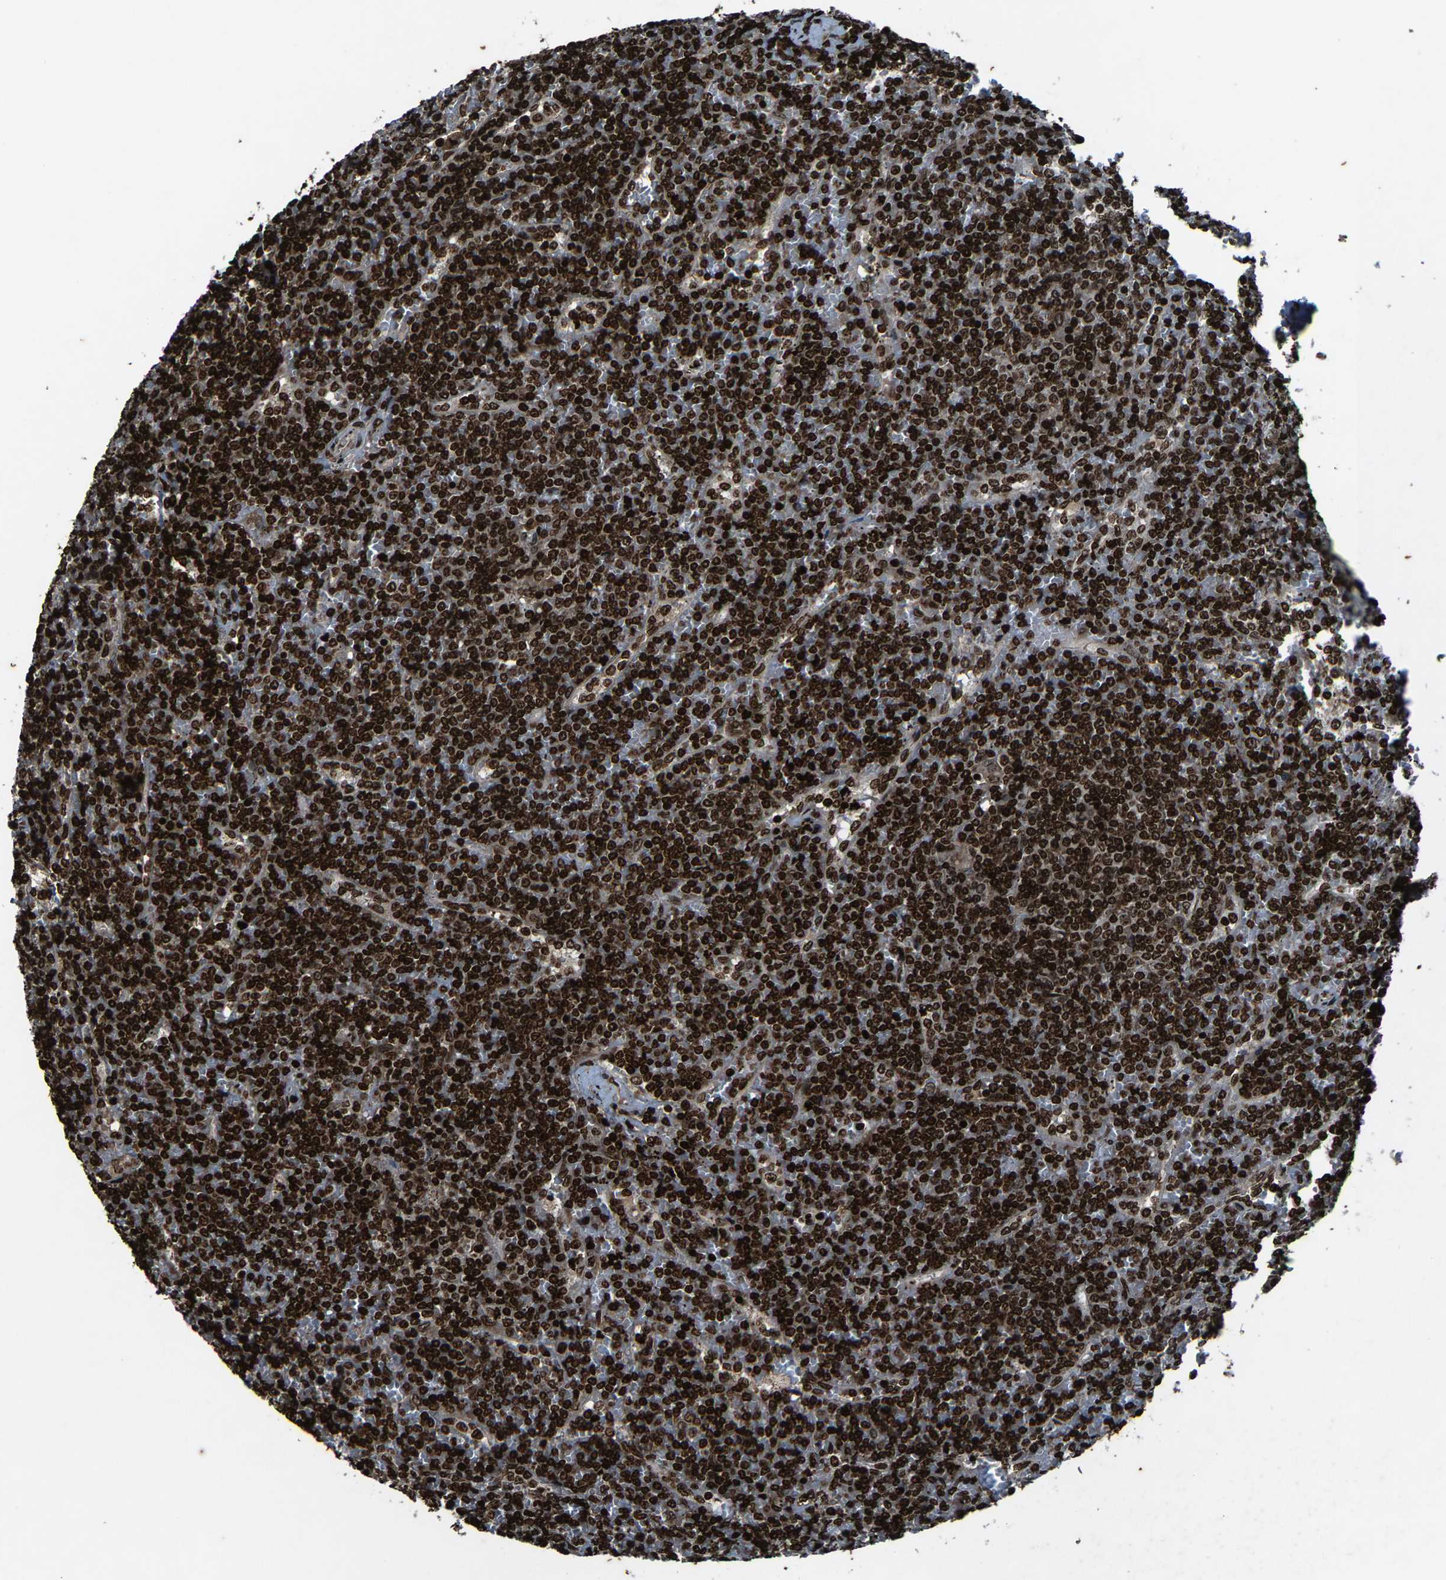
{"staining": {"intensity": "strong", "quantity": ">75%", "location": "nuclear"}, "tissue": "lymphoma", "cell_type": "Tumor cells", "image_type": "cancer", "snomed": [{"axis": "morphology", "description": "Malignant lymphoma, non-Hodgkin's type, Low grade"}, {"axis": "topography", "description": "Spleen"}], "caption": "Immunohistochemical staining of lymphoma demonstrates high levels of strong nuclear protein expression in about >75% of tumor cells. The protein is shown in brown color, while the nuclei are stained blue.", "gene": "H4C1", "patient": {"sex": "female", "age": 19}}